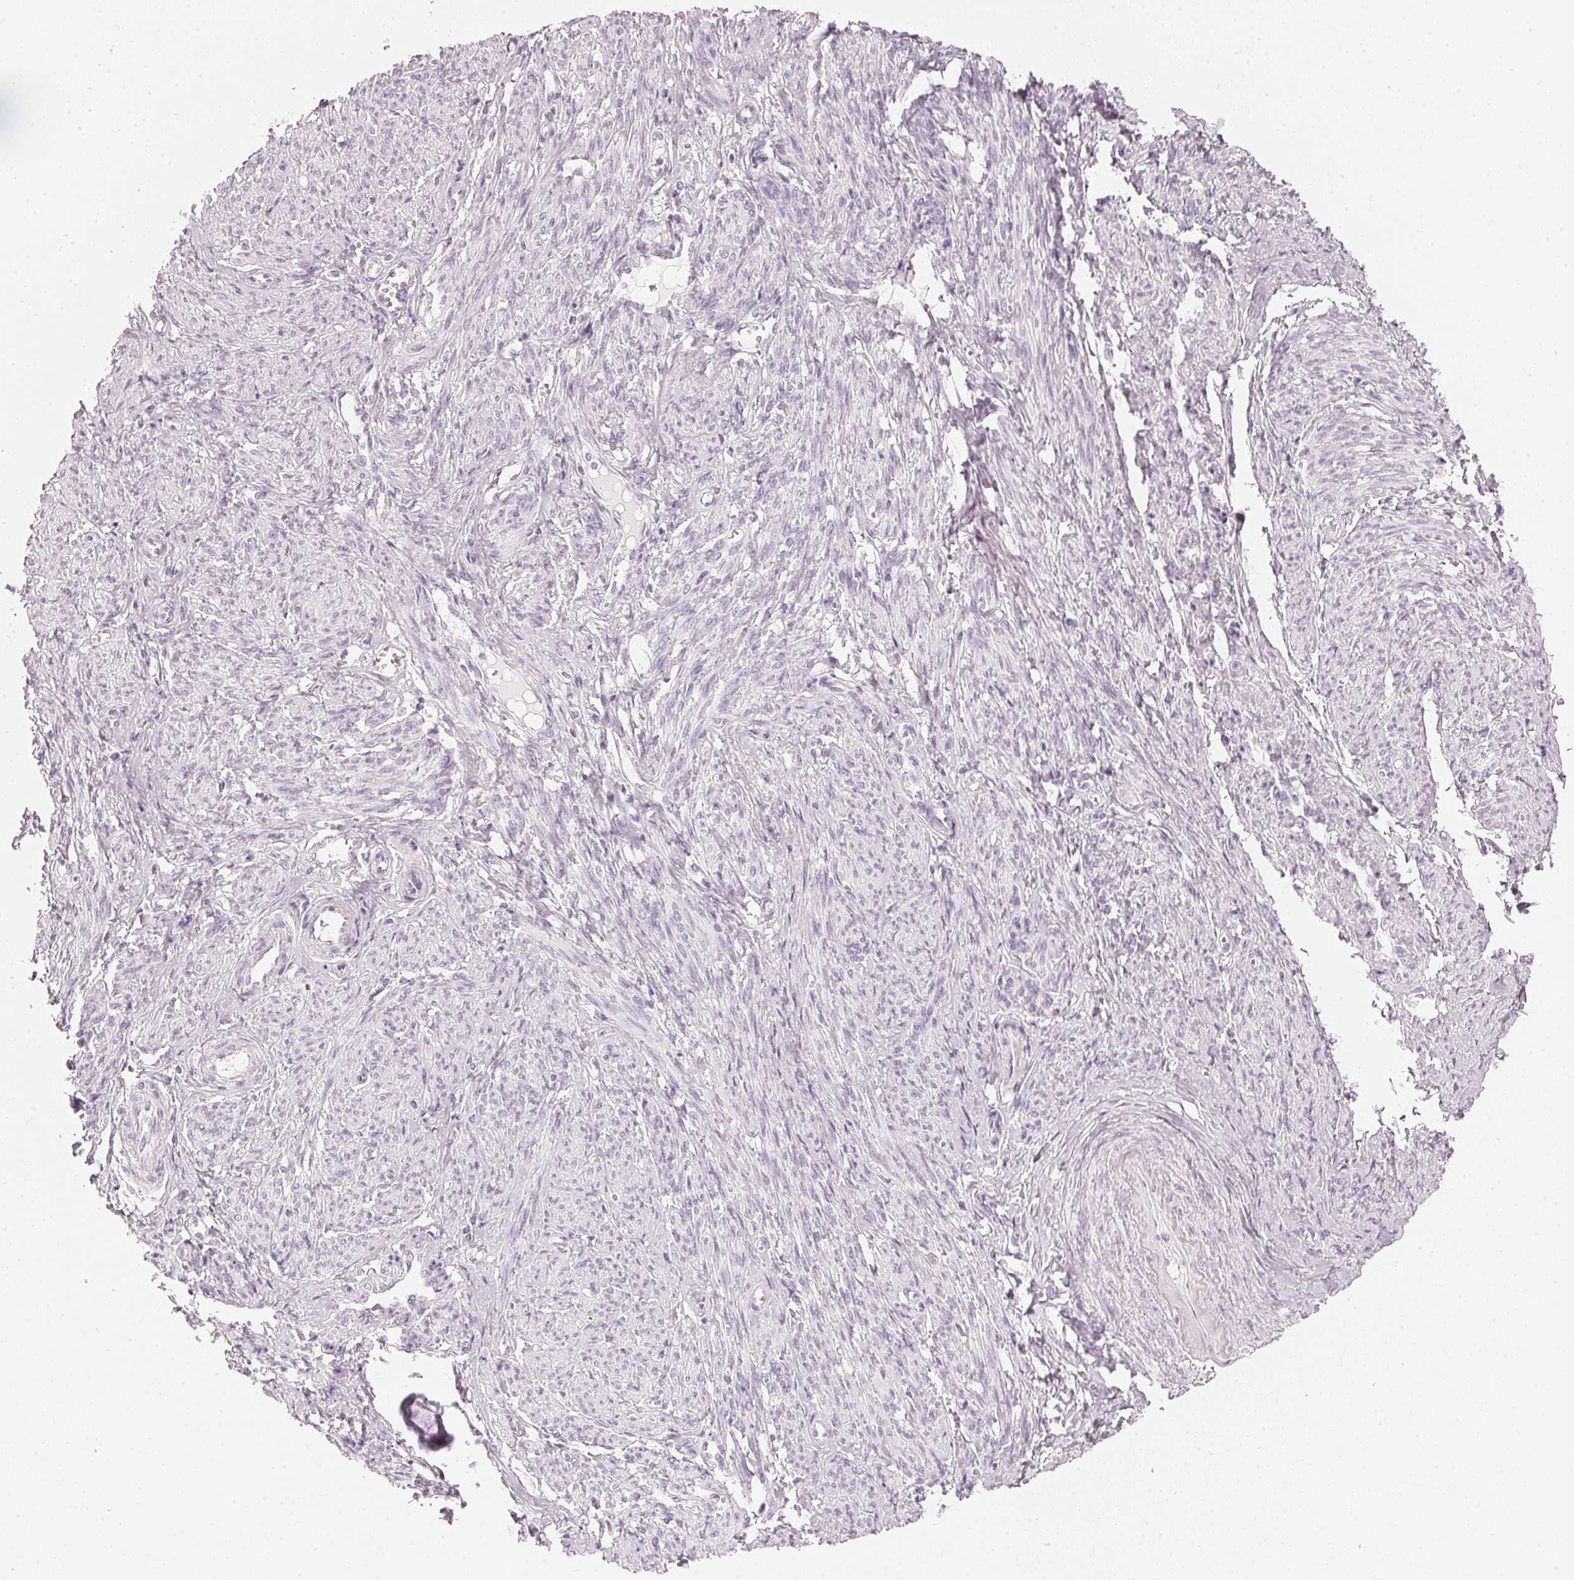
{"staining": {"intensity": "negative", "quantity": "none", "location": "none"}, "tissue": "smooth muscle", "cell_type": "Smooth muscle cells", "image_type": "normal", "snomed": [{"axis": "morphology", "description": "Normal tissue, NOS"}, {"axis": "topography", "description": "Smooth muscle"}], "caption": "Immunohistochemistry micrograph of normal smooth muscle: smooth muscle stained with DAB displays no significant protein expression in smooth muscle cells.", "gene": "SLC22A8", "patient": {"sex": "female", "age": 65}}